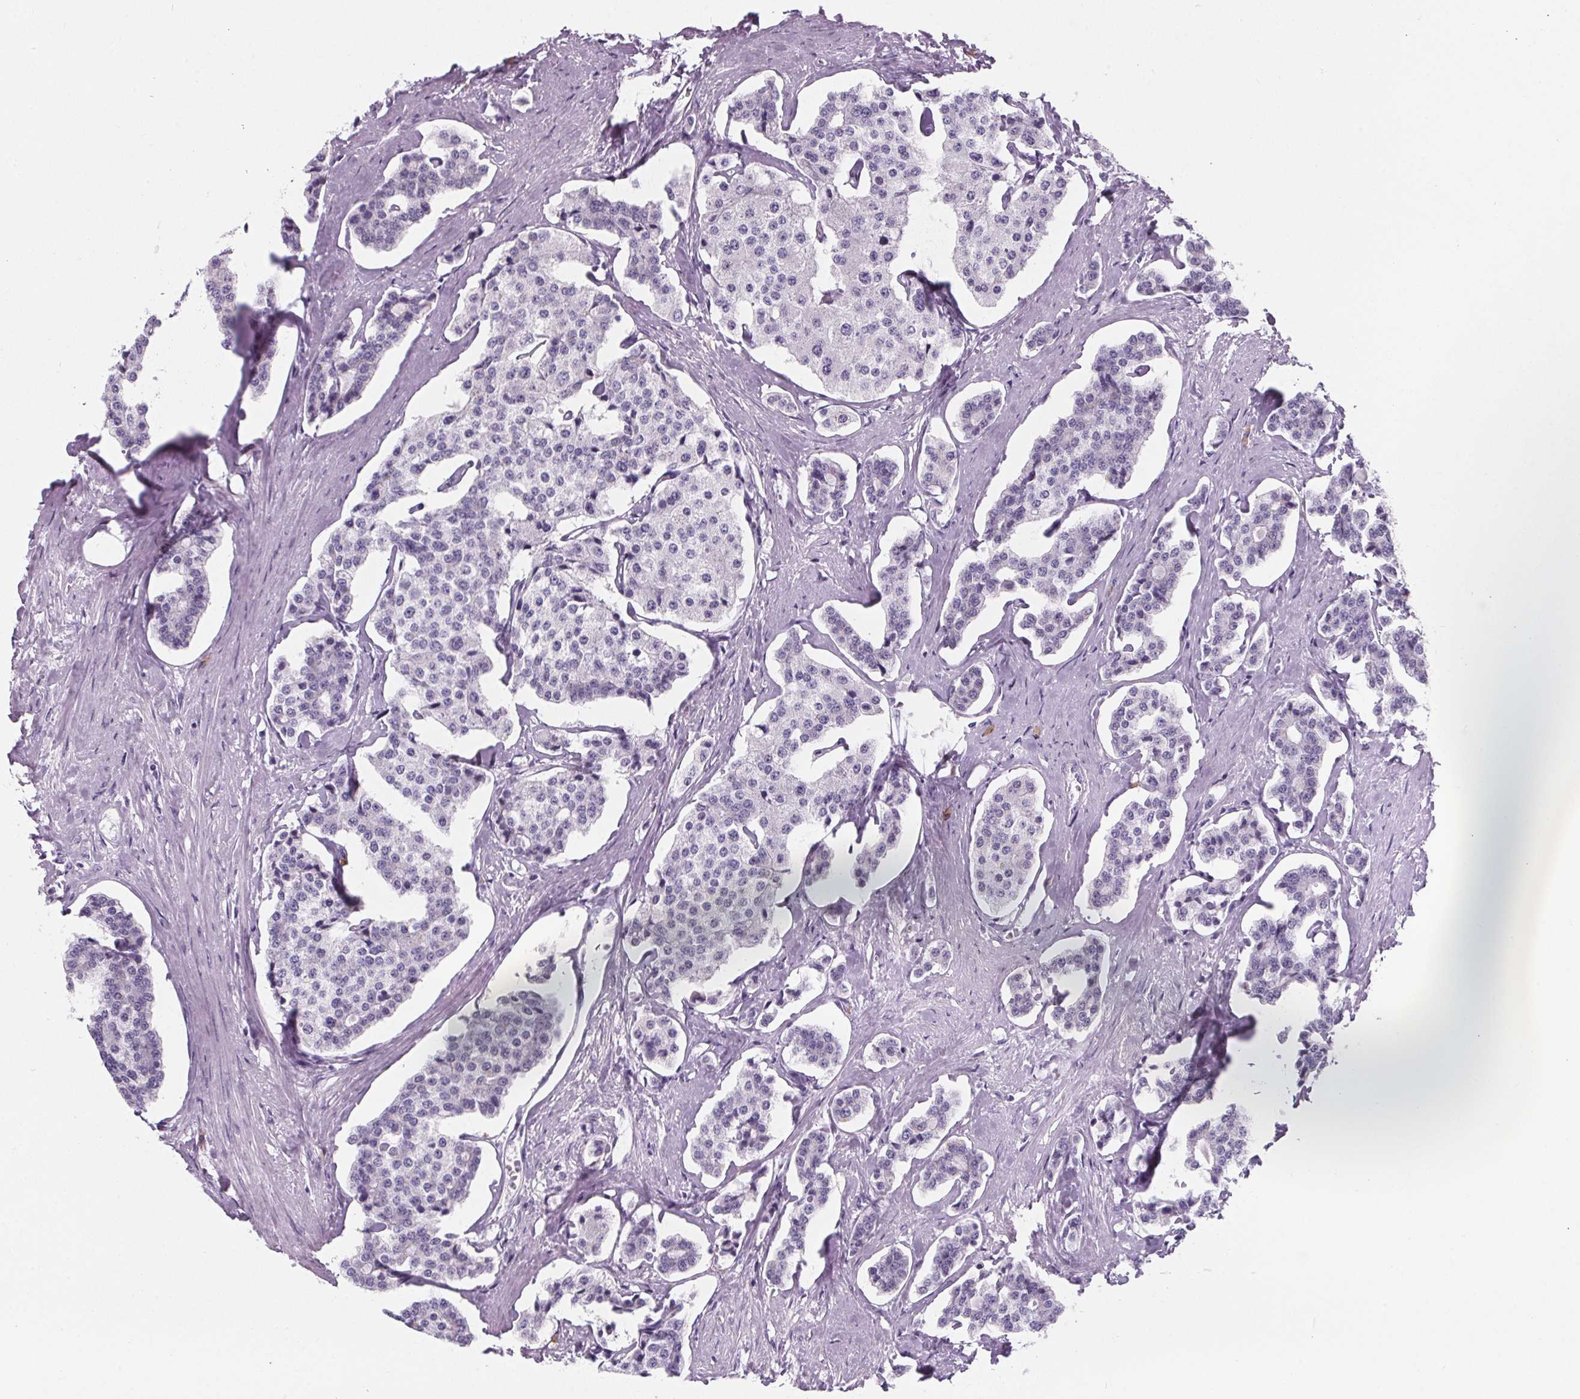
{"staining": {"intensity": "negative", "quantity": "none", "location": "none"}, "tissue": "carcinoid", "cell_type": "Tumor cells", "image_type": "cancer", "snomed": [{"axis": "morphology", "description": "Carcinoid, malignant, NOS"}, {"axis": "topography", "description": "Small intestine"}], "caption": "Immunohistochemistry image of carcinoid stained for a protein (brown), which displays no positivity in tumor cells.", "gene": "ADRB1", "patient": {"sex": "female", "age": 65}}